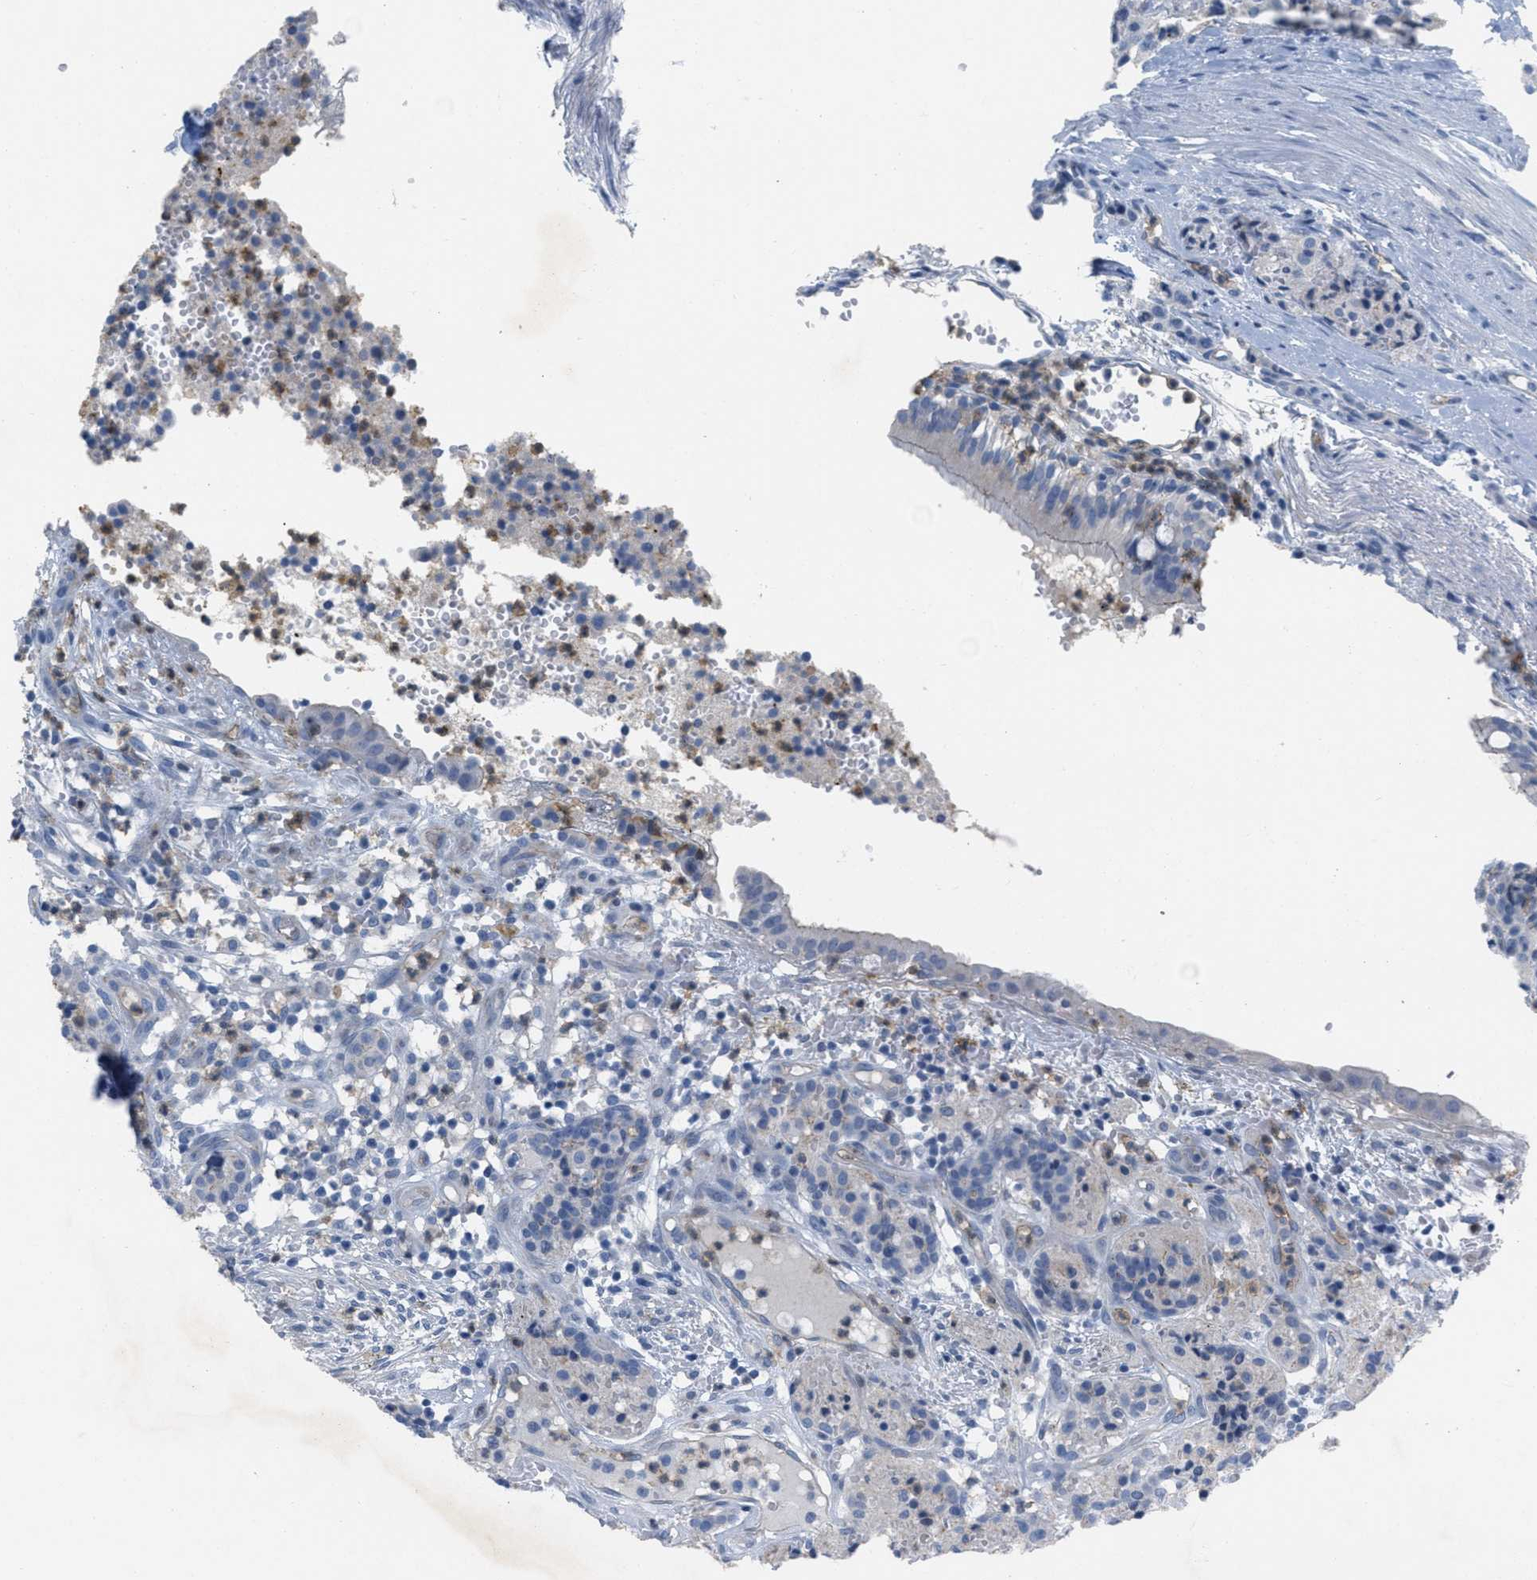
{"staining": {"intensity": "negative", "quantity": "none", "location": "none"}, "tissue": "carcinoid", "cell_type": "Tumor cells", "image_type": "cancer", "snomed": [{"axis": "morphology", "description": "Carcinoid, malignant, NOS"}, {"axis": "topography", "description": "Lung"}], "caption": "DAB (3,3'-diaminobenzidine) immunohistochemical staining of human carcinoid (malignant) exhibits no significant expression in tumor cells.", "gene": "CRB3", "patient": {"sex": "male", "age": 30}}